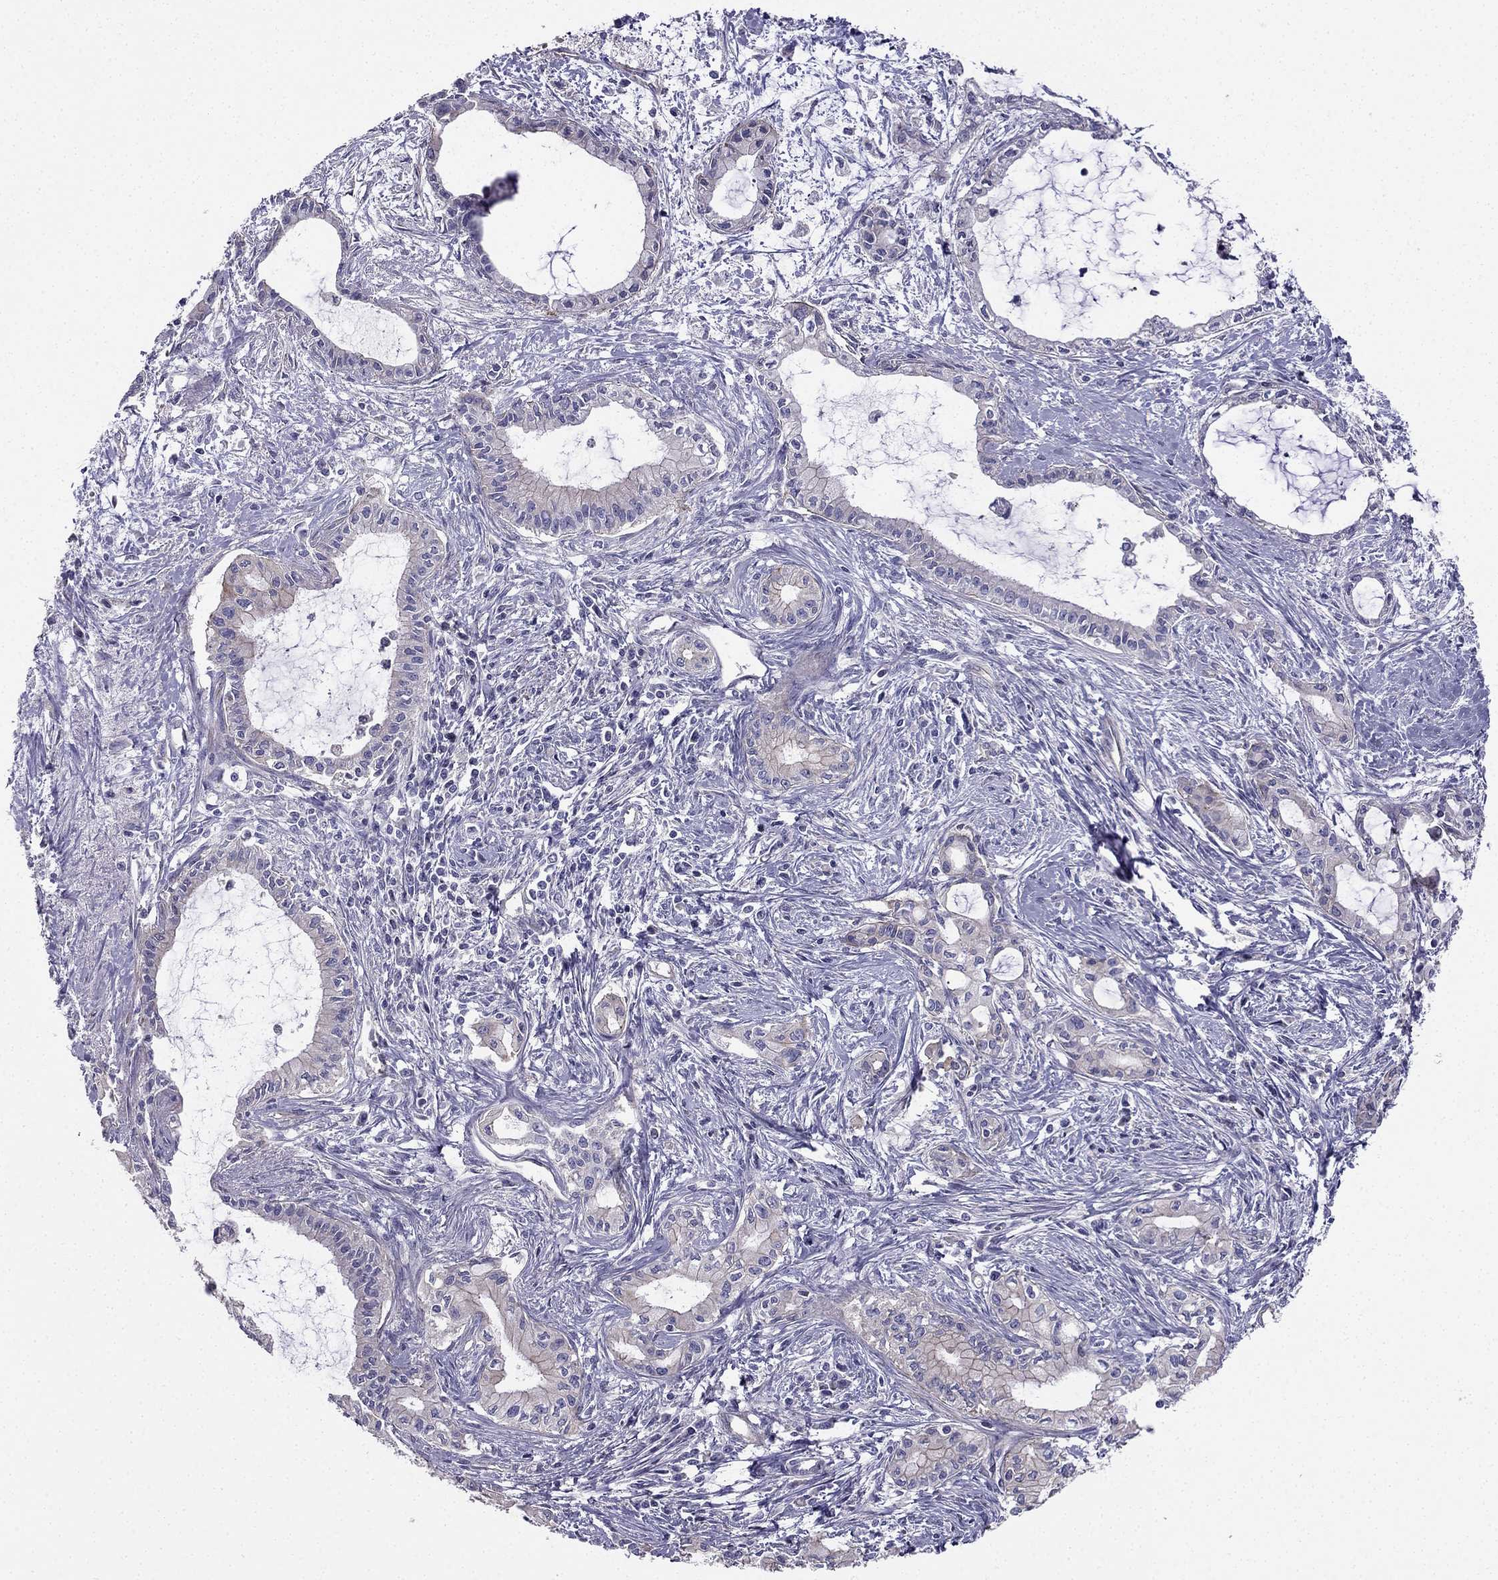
{"staining": {"intensity": "negative", "quantity": "none", "location": "none"}, "tissue": "pancreatic cancer", "cell_type": "Tumor cells", "image_type": "cancer", "snomed": [{"axis": "morphology", "description": "Adenocarcinoma, NOS"}, {"axis": "topography", "description": "Pancreas"}], "caption": "Human adenocarcinoma (pancreatic) stained for a protein using immunohistochemistry (IHC) demonstrates no staining in tumor cells.", "gene": "ENOX1", "patient": {"sex": "male", "age": 48}}